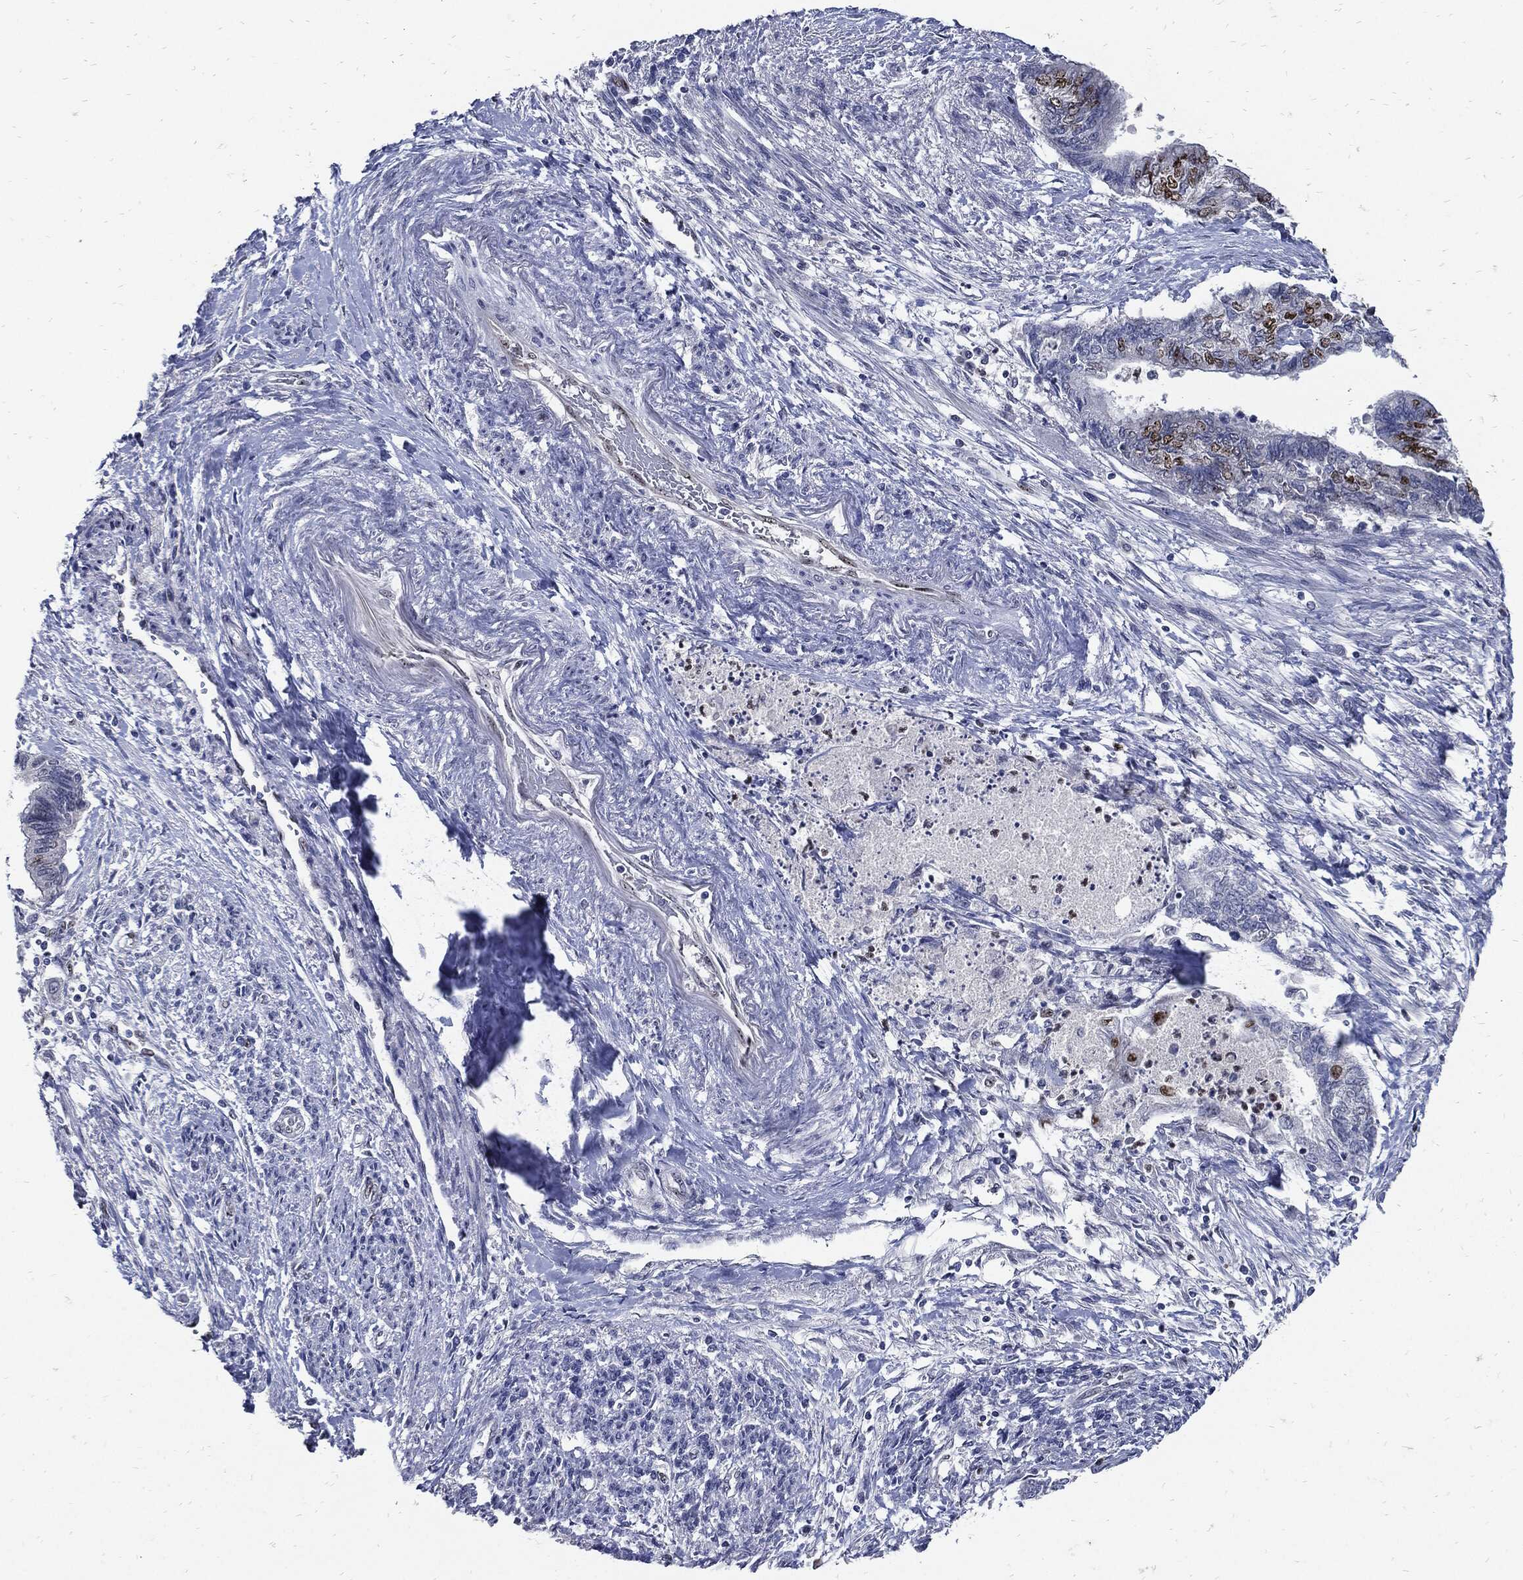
{"staining": {"intensity": "moderate", "quantity": "<25%", "location": "nuclear"}, "tissue": "endometrial cancer", "cell_type": "Tumor cells", "image_type": "cancer", "snomed": [{"axis": "morphology", "description": "Adenocarcinoma, NOS"}, {"axis": "topography", "description": "Endometrium"}], "caption": "A brown stain shows moderate nuclear expression of a protein in human adenocarcinoma (endometrial) tumor cells.", "gene": "NBN", "patient": {"sex": "female", "age": 65}}